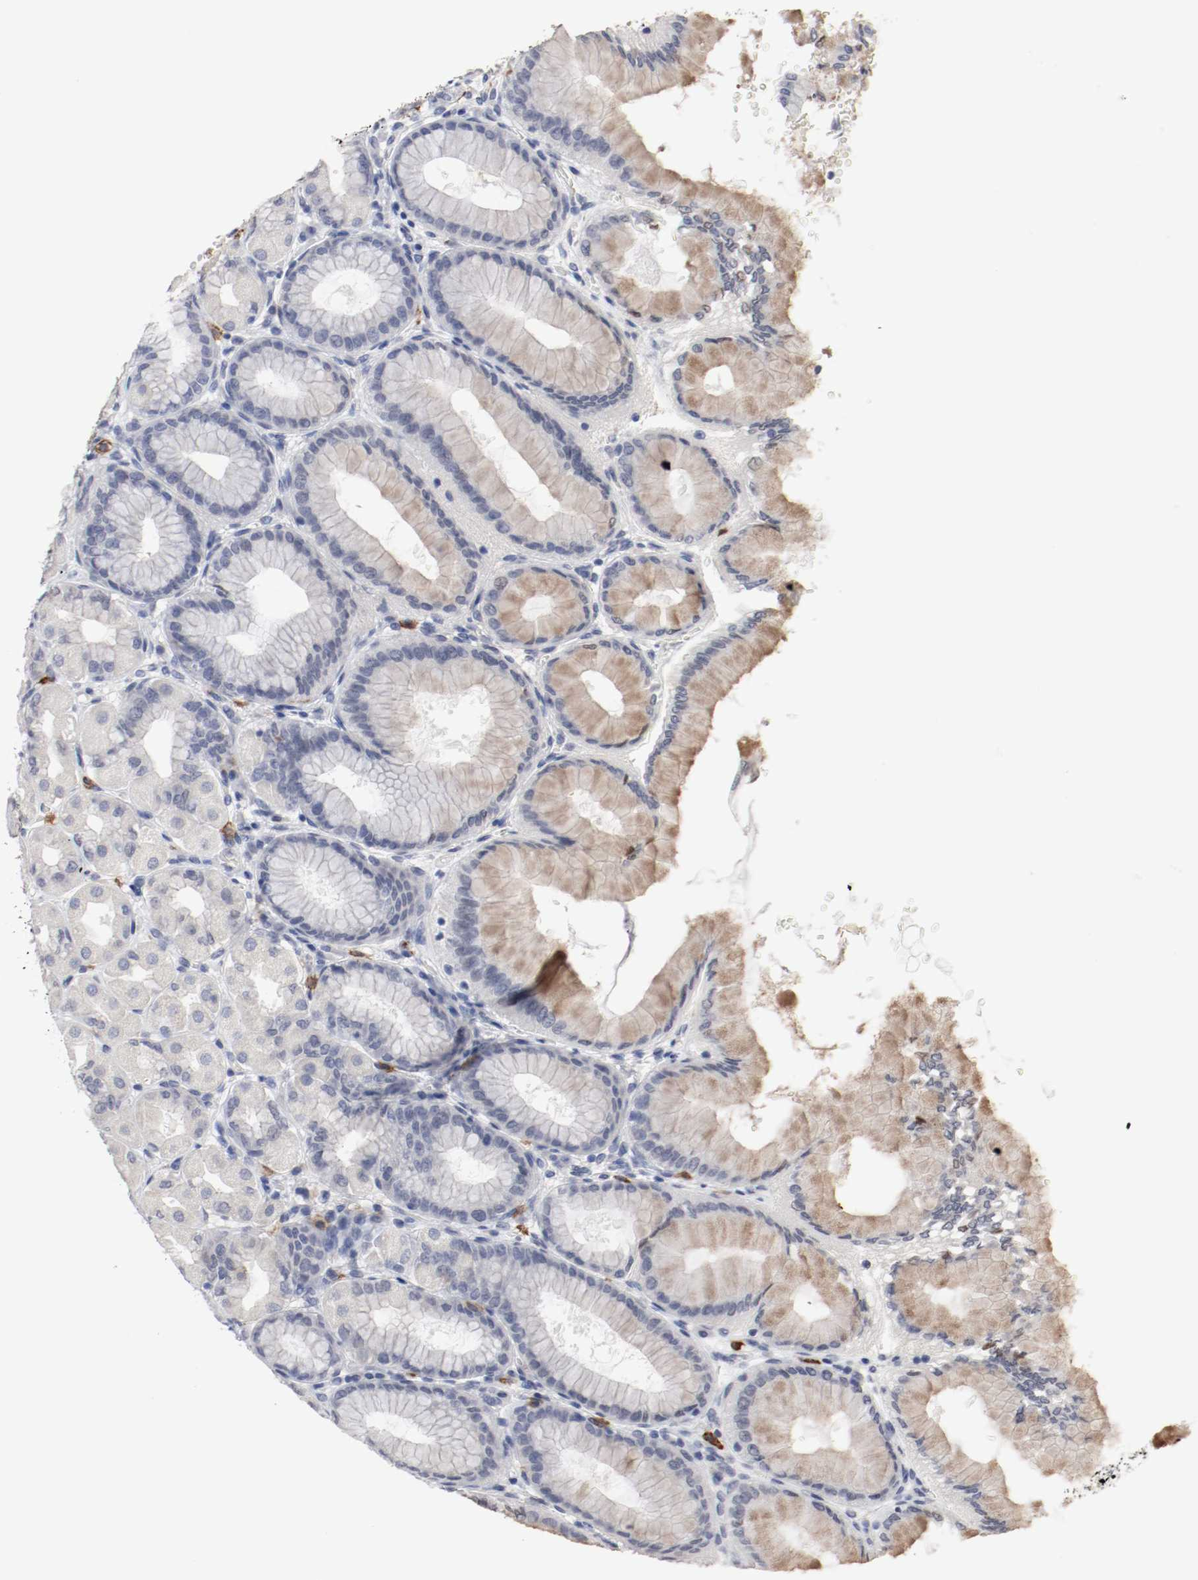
{"staining": {"intensity": "moderate", "quantity": "<25%", "location": "cytoplasmic/membranous"}, "tissue": "stomach", "cell_type": "Glandular cells", "image_type": "normal", "snomed": [{"axis": "morphology", "description": "Normal tissue, NOS"}, {"axis": "topography", "description": "Stomach, upper"}], "caption": "Protein expression by IHC shows moderate cytoplasmic/membranous staining in about <25% of glandular cells in benign stomach. (Brightfield microscopy of DAB IHC at high magnification).", "gene": "KIT", "patient": {"sex": "female", "age": 56}}